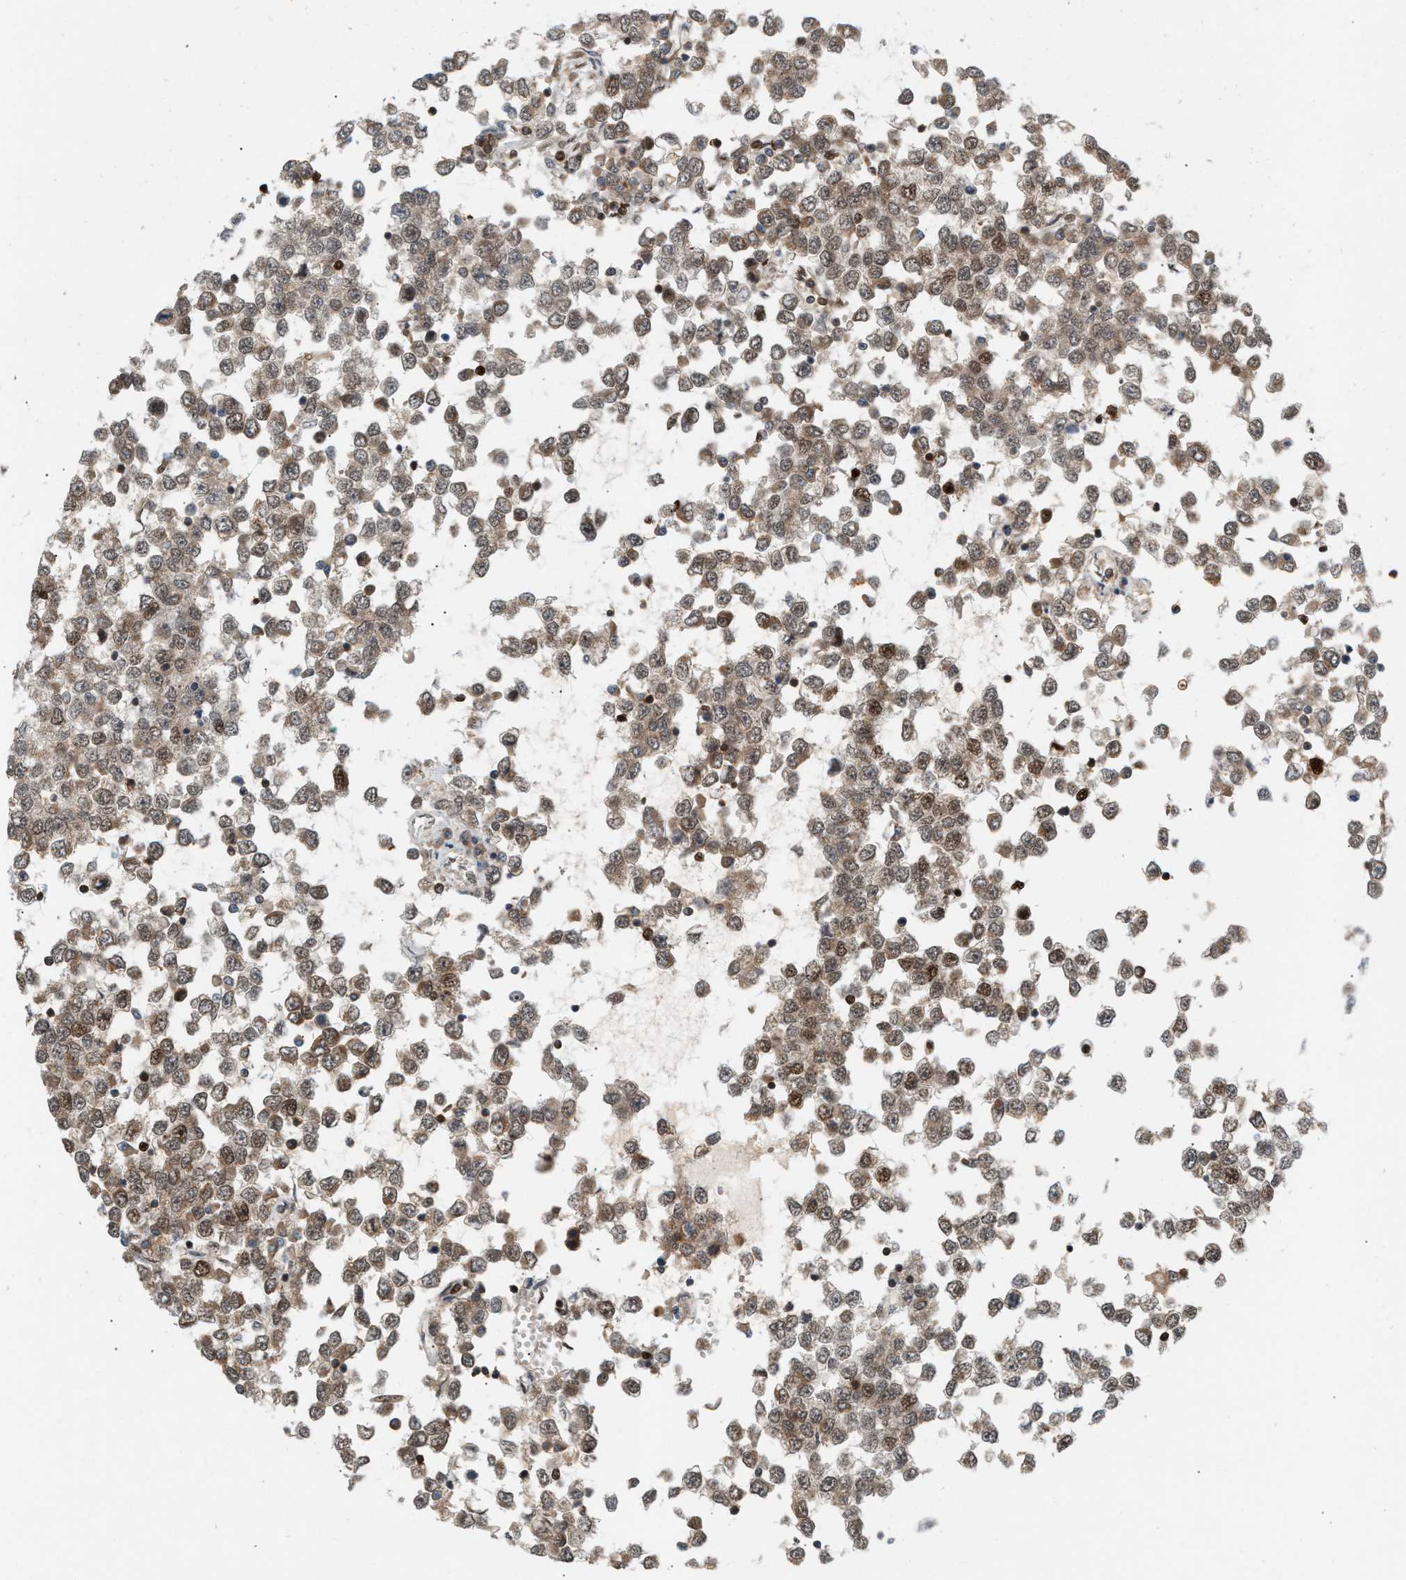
{"staining": {"intensity": "weak", "quantity": ">75%", "location": "nuclear"}, "tissue": "testis cancer", "cell_type": "Tumor cells", "image_type": "cancer", "snomed": [{"axis": "morphology", "description": "Seminoma, NOS"}, {"axis": "topography", "description": "Testis"}], "caption": "The immunohistochemical stain highlights weak nuclear positivity in tumor cells of testis cancer (seminoma) tissue.", "gene": "RNASEK-C17orf49", "patient": {"sex": "male", "age": 65}}